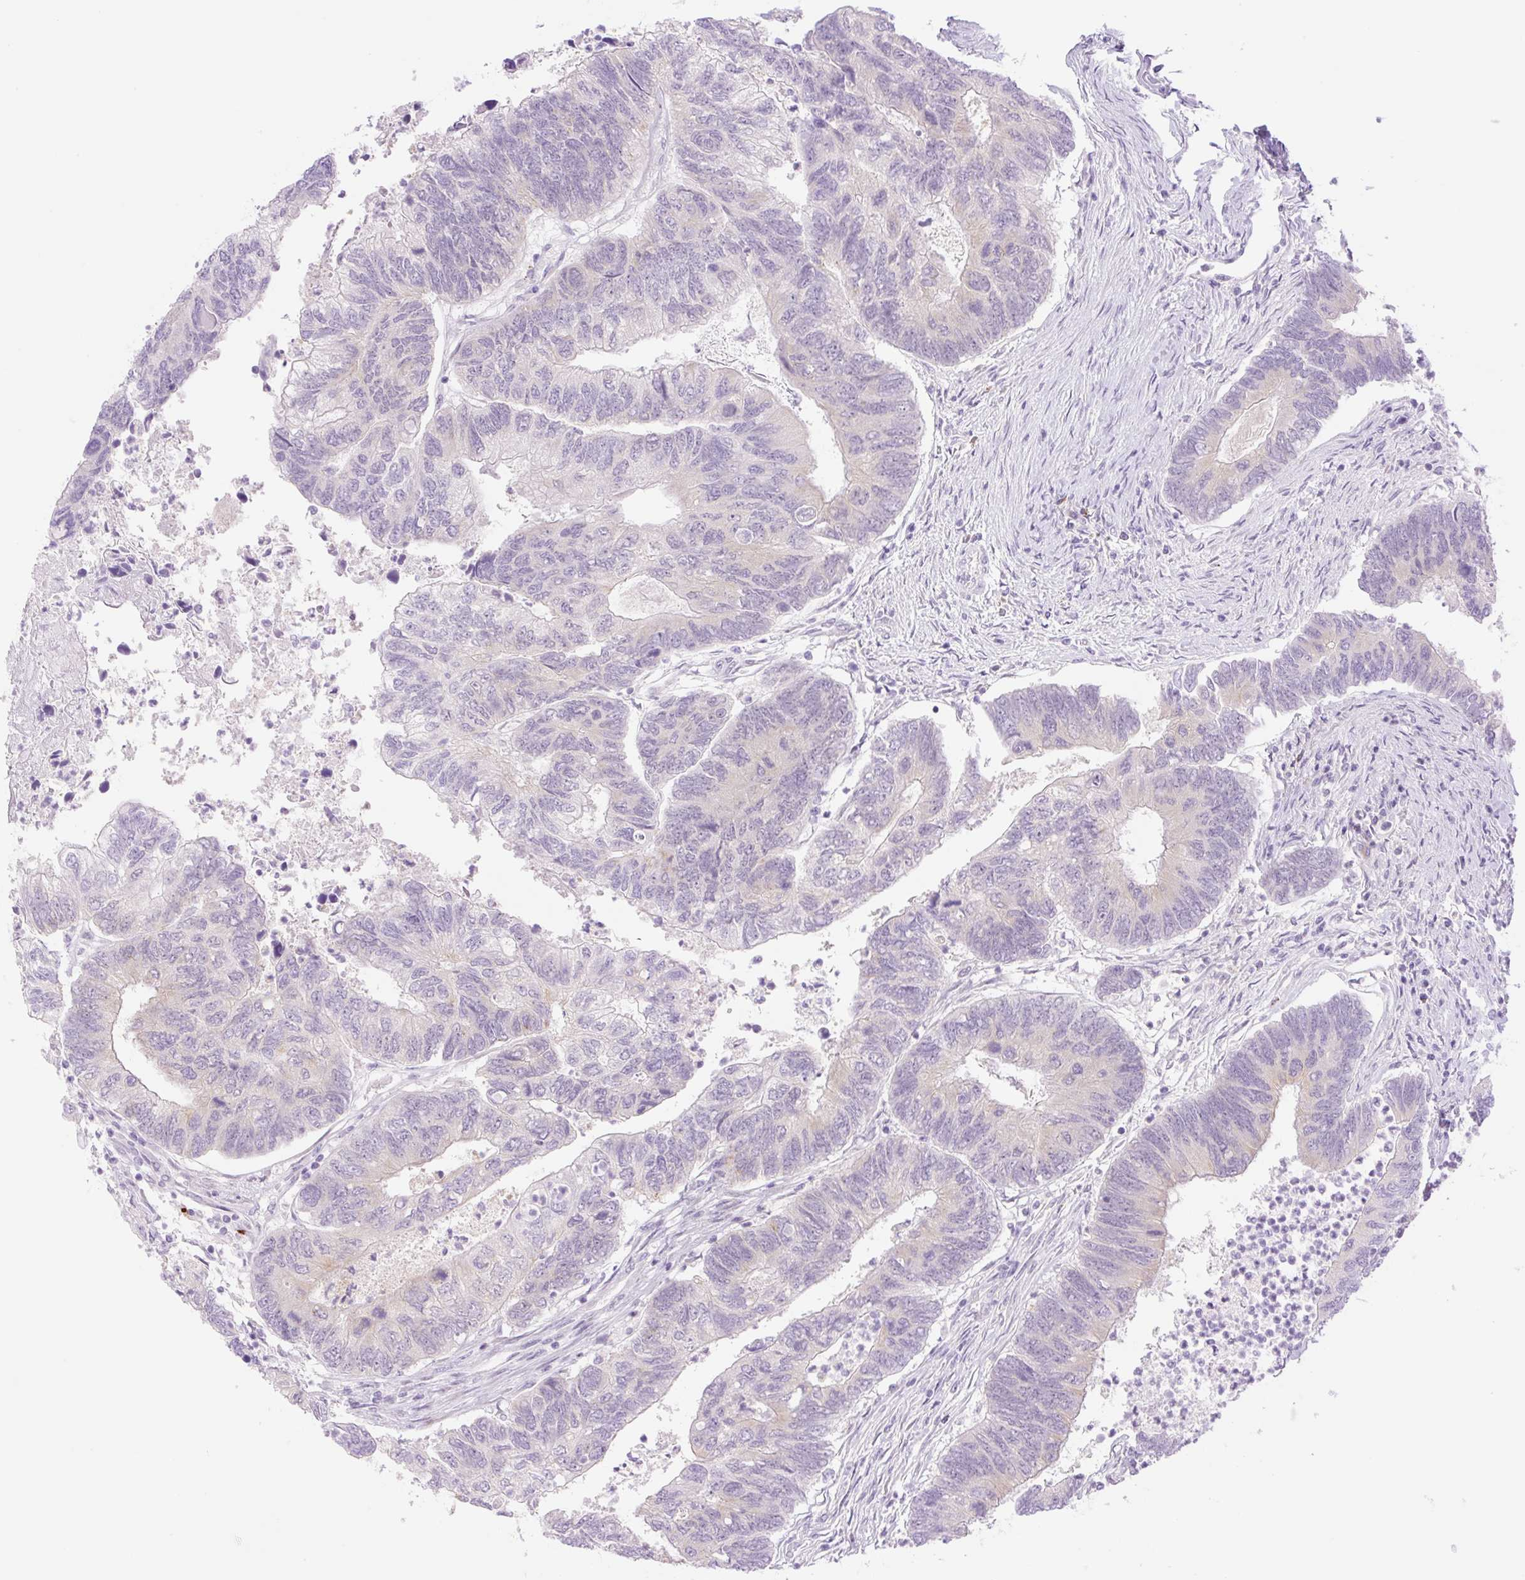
{"staining": {"intensity": "weak", "quantity": "<25%", "location": "cytoplasmic/membranous"}, "tissue": "colorectal cancer", "cell_type": "Tumor cells", "image_type": "cancer", "snomed": [{"axis": "morphology", "description": "Adenocarcinoma, NOS"}, {"axis": "topography", "description": "Colon"}], "caption": "This is an immunohistochemistry image of colorectal adenocarcinoma. There is no expression in tumor cells.", "gene": "SPRYD4", "patient": {"sex": "female", "age": 67}}